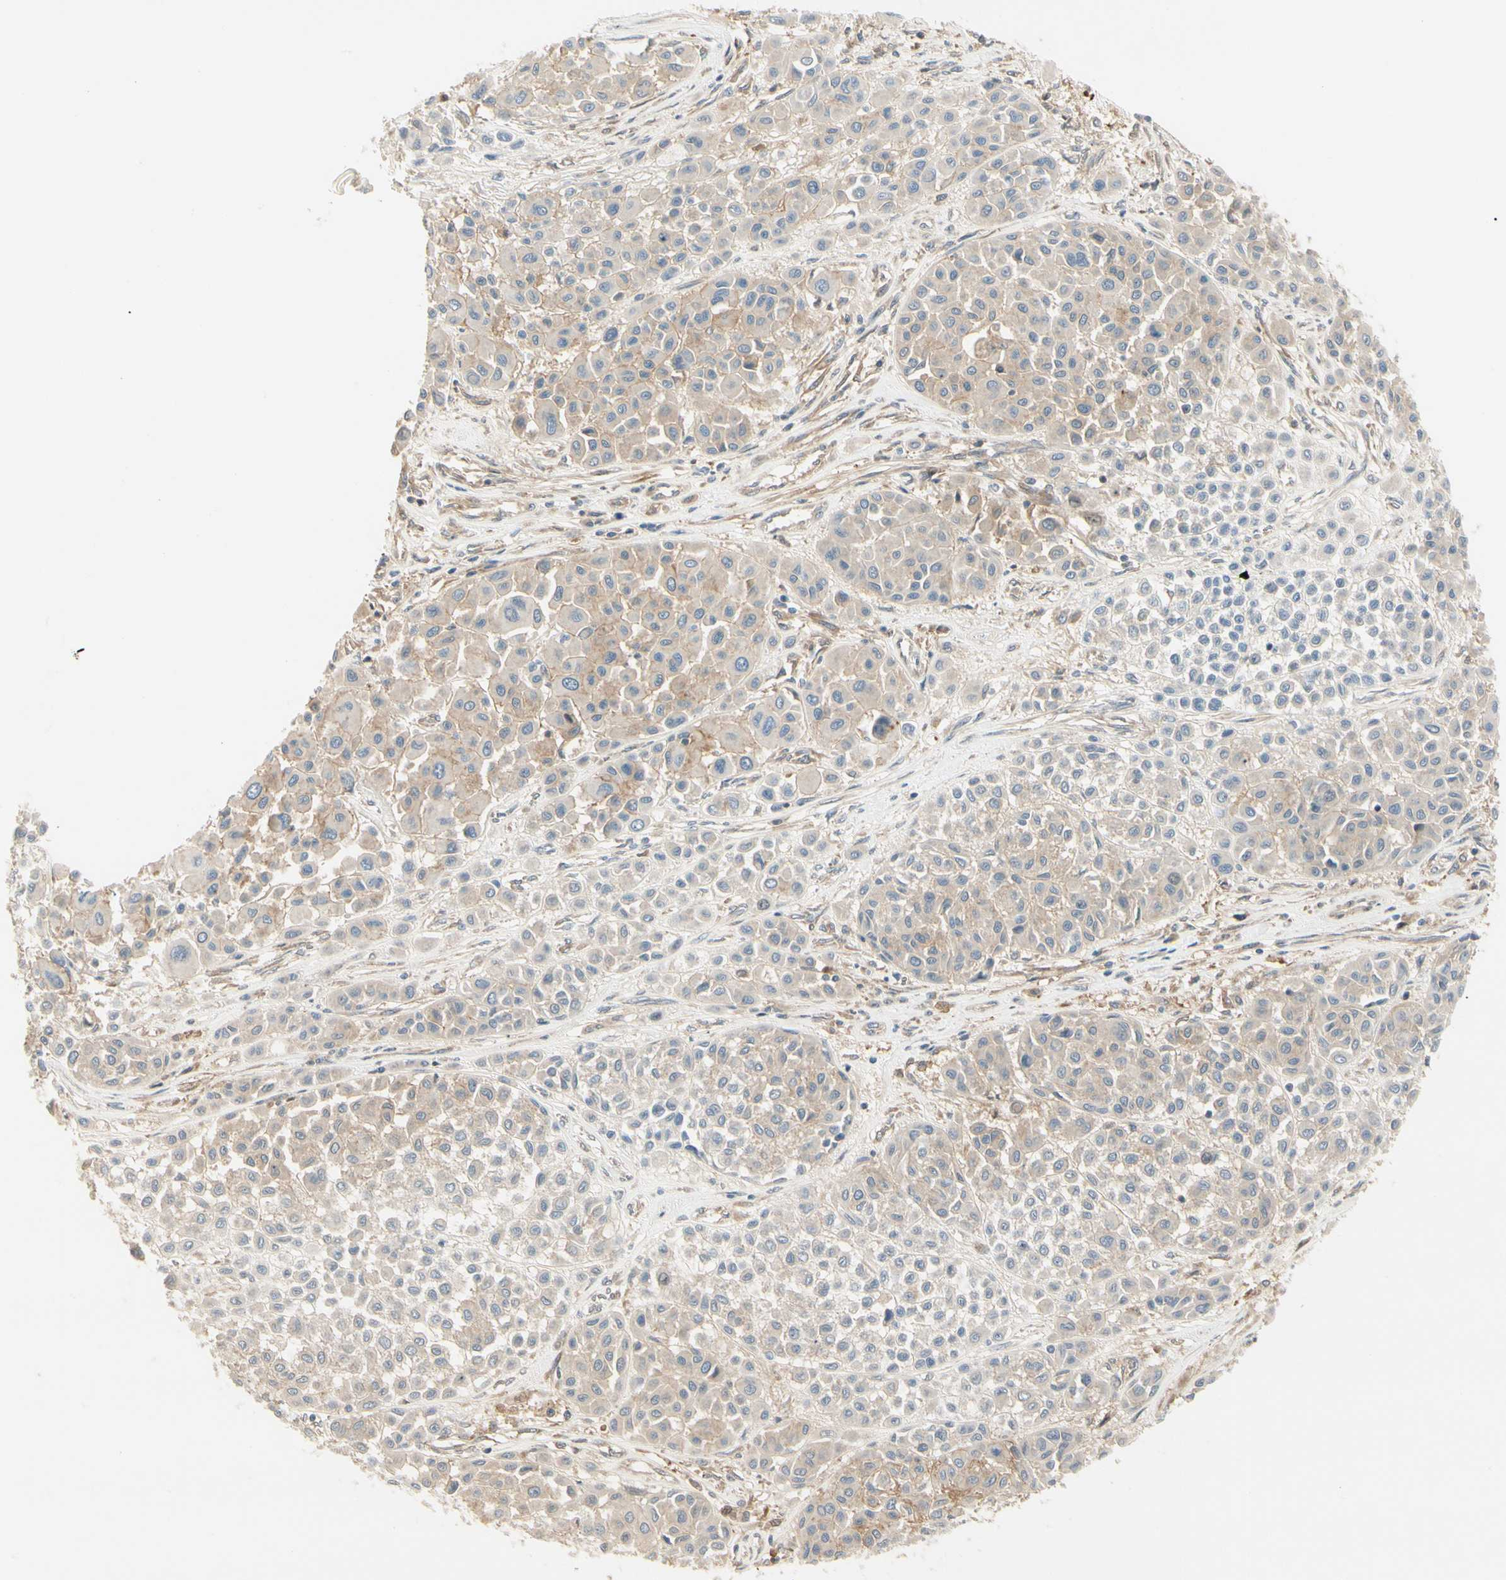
{"staining": {"intensity": "moderate", "quantity": ">75%", "location": "cytoplasmic/membranous"}, "tissue": "melanoma", "cell_type": "Tumor cells", "image_type": "cancer", "snomed": [{"axis": "morphology", "description": "Malignant melanoma, Metastatic site"}, {"axis": "topography", "description": "Soft tissue"}], "caption": "Protein staining shows moderate cytoplasmic/membranous staining in approximately >75% of tumor cells in malignant melanoma (metastatic site). The protein of interest is stained brown, and the nuclei are stained in blue (DAB (3,3'-diaminobenzidine) IHC with brightfield microscopy, high magnification).", "gene": "F2R", "patient": {"sex": "male", "age": 41}}